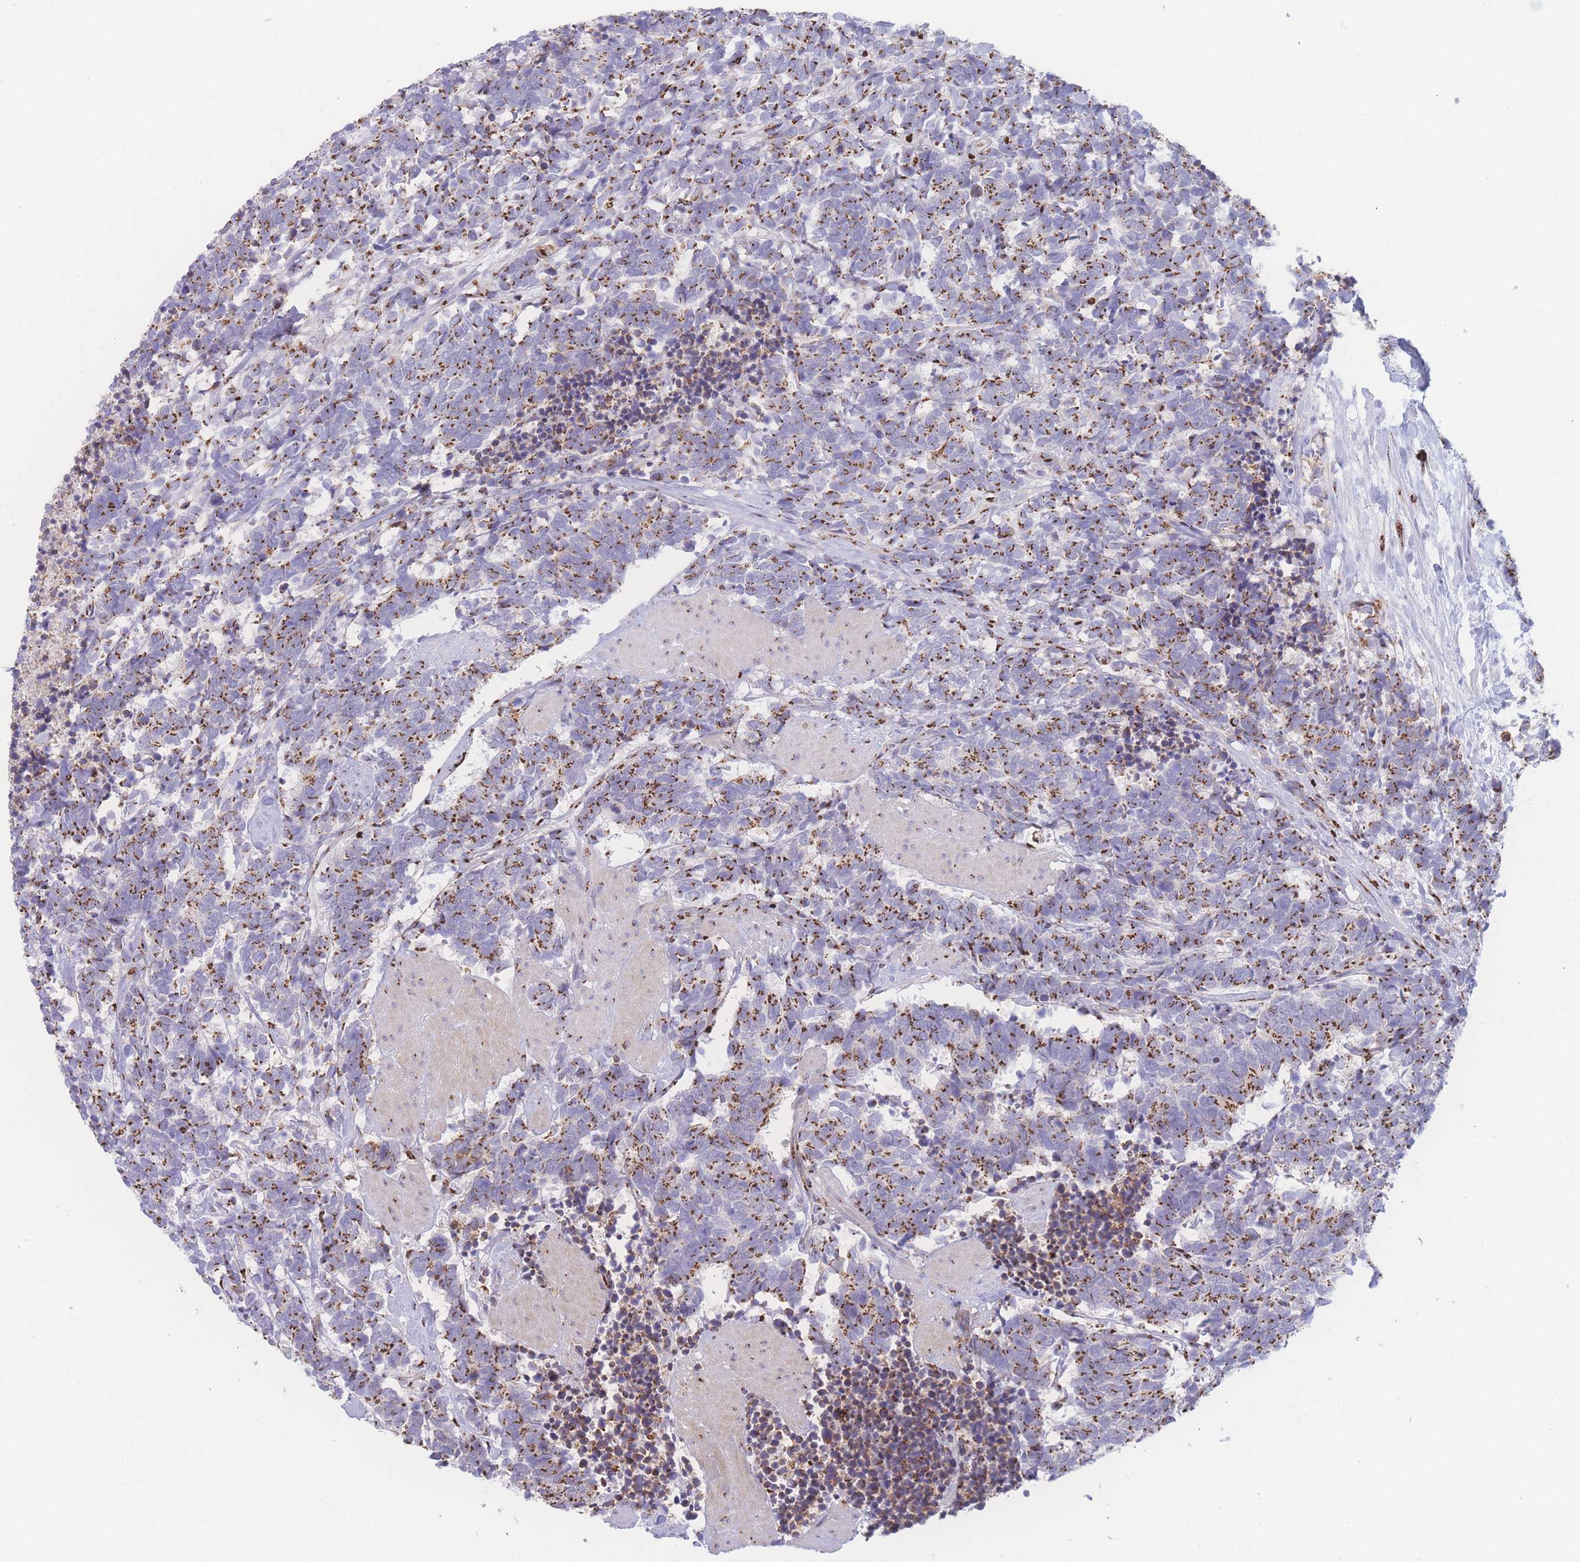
{"staining": {"intensity": "strong", "quantity": ">75%", "location": "cytoplasmic/membranous"}, "tissue": "carcinoid", "cell_type": "Tumor cells", "image_type": "cancer", "snomed": [{"axis": "morphology", "description": "Carcinoma, NOS"}, {"axis": "morphology", "description": "Carcinoid, malignant, NOS"}, {"axis": "topography", "description": "Prostate"}], "caption": "Human carcinoid stained with a protein marker shows strong staining in tumor cells.", "gene": "GOLM2", "patient": {"sex": "male", "age": 57}}